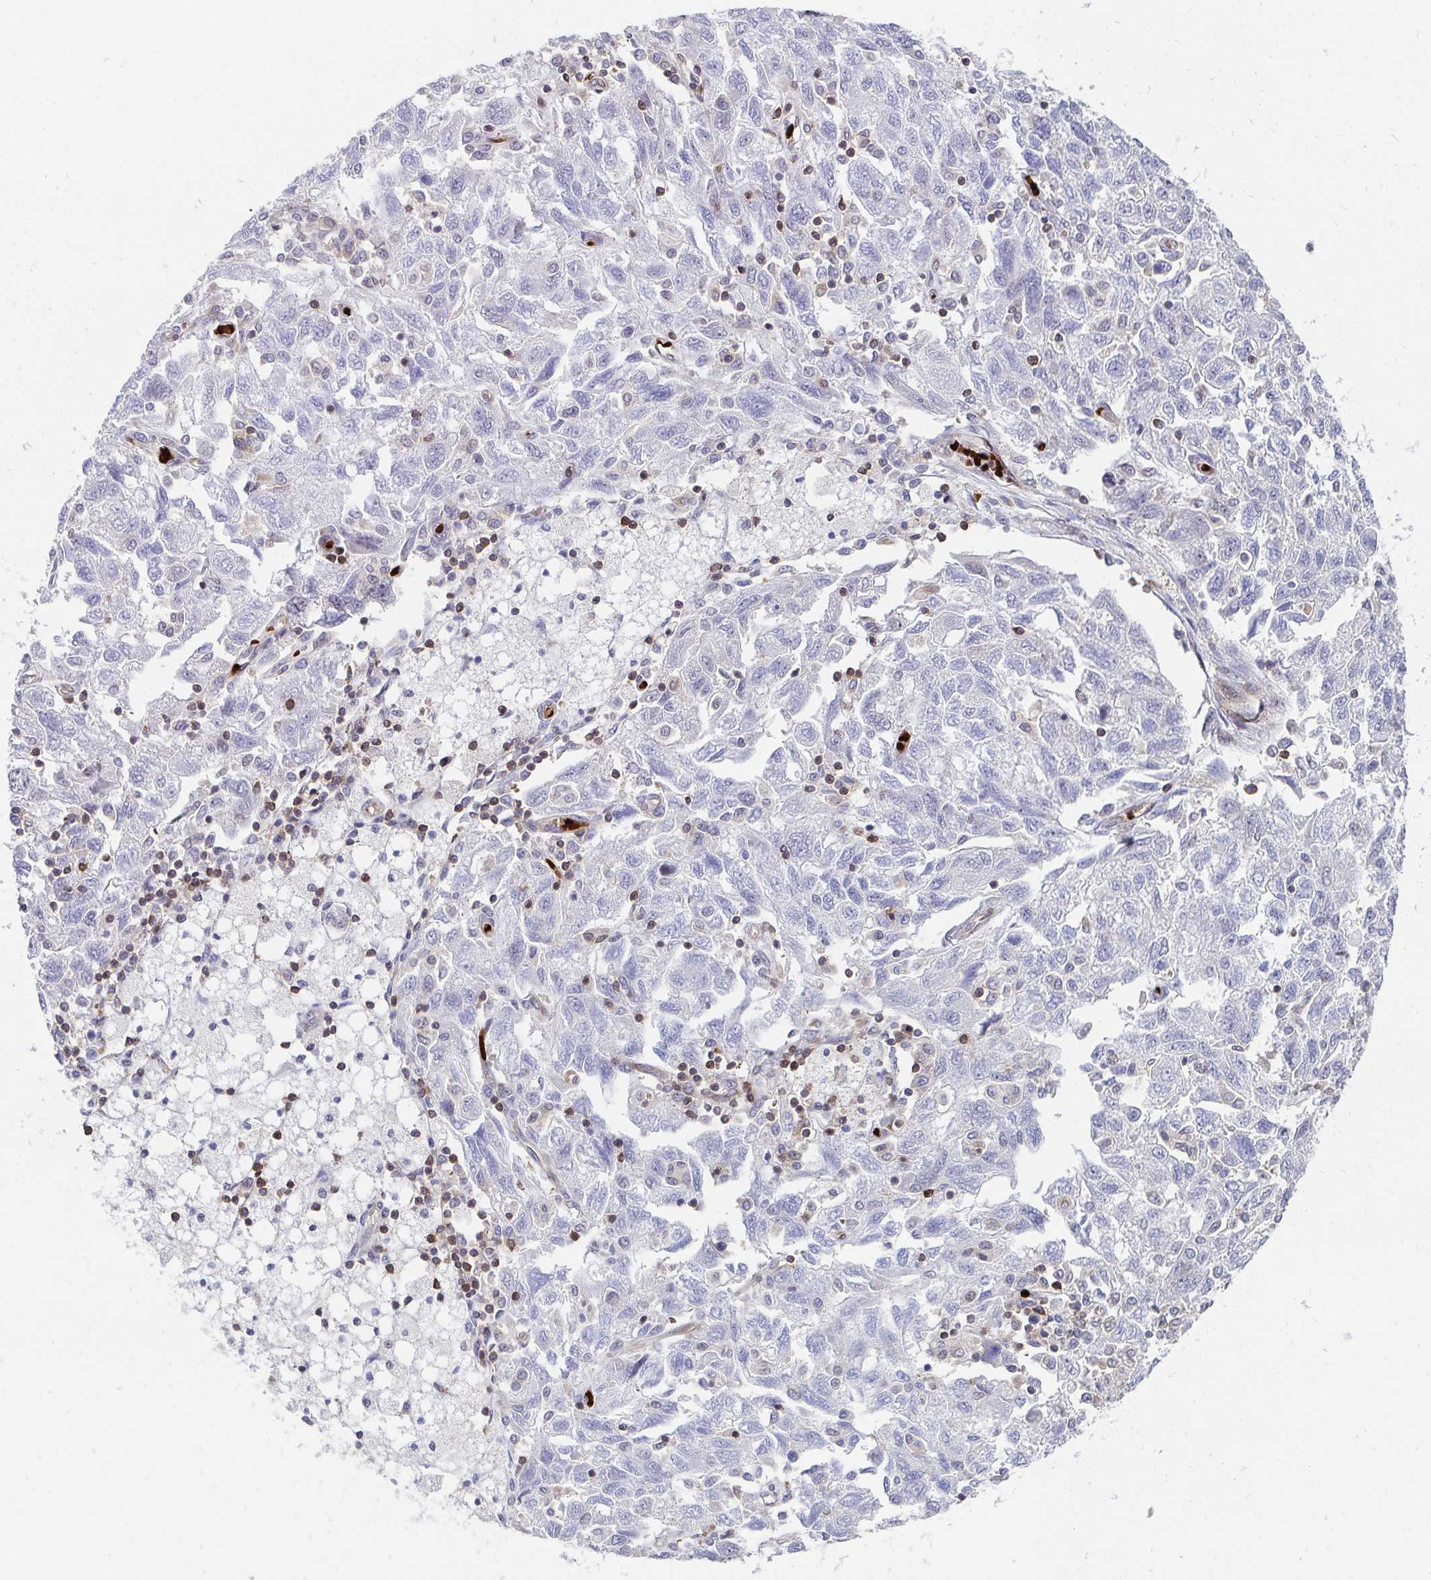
{"staining": {"intensity": "negative", "quantity": "none", "location": "none"}, "tissue": "ovarian cancer", "cell_type": "Tumor cells", "image_type": "cancer", "snomed": [{"axis": "morphology", "description": "Carcinoma, NOS"}, {"axis": "morphology", "description": "Cystadenocarcinoma, serous, NOS"}, {"axis": "topography", "description": "Ovary"}], "caption": "DAB immunohistochemical staining of serous cystadenocarcinoma (ovarian) displays no significant positivity in tumor cells.", "gene": "FOXN3", "patient": {"sex": "female", "age": 69}}